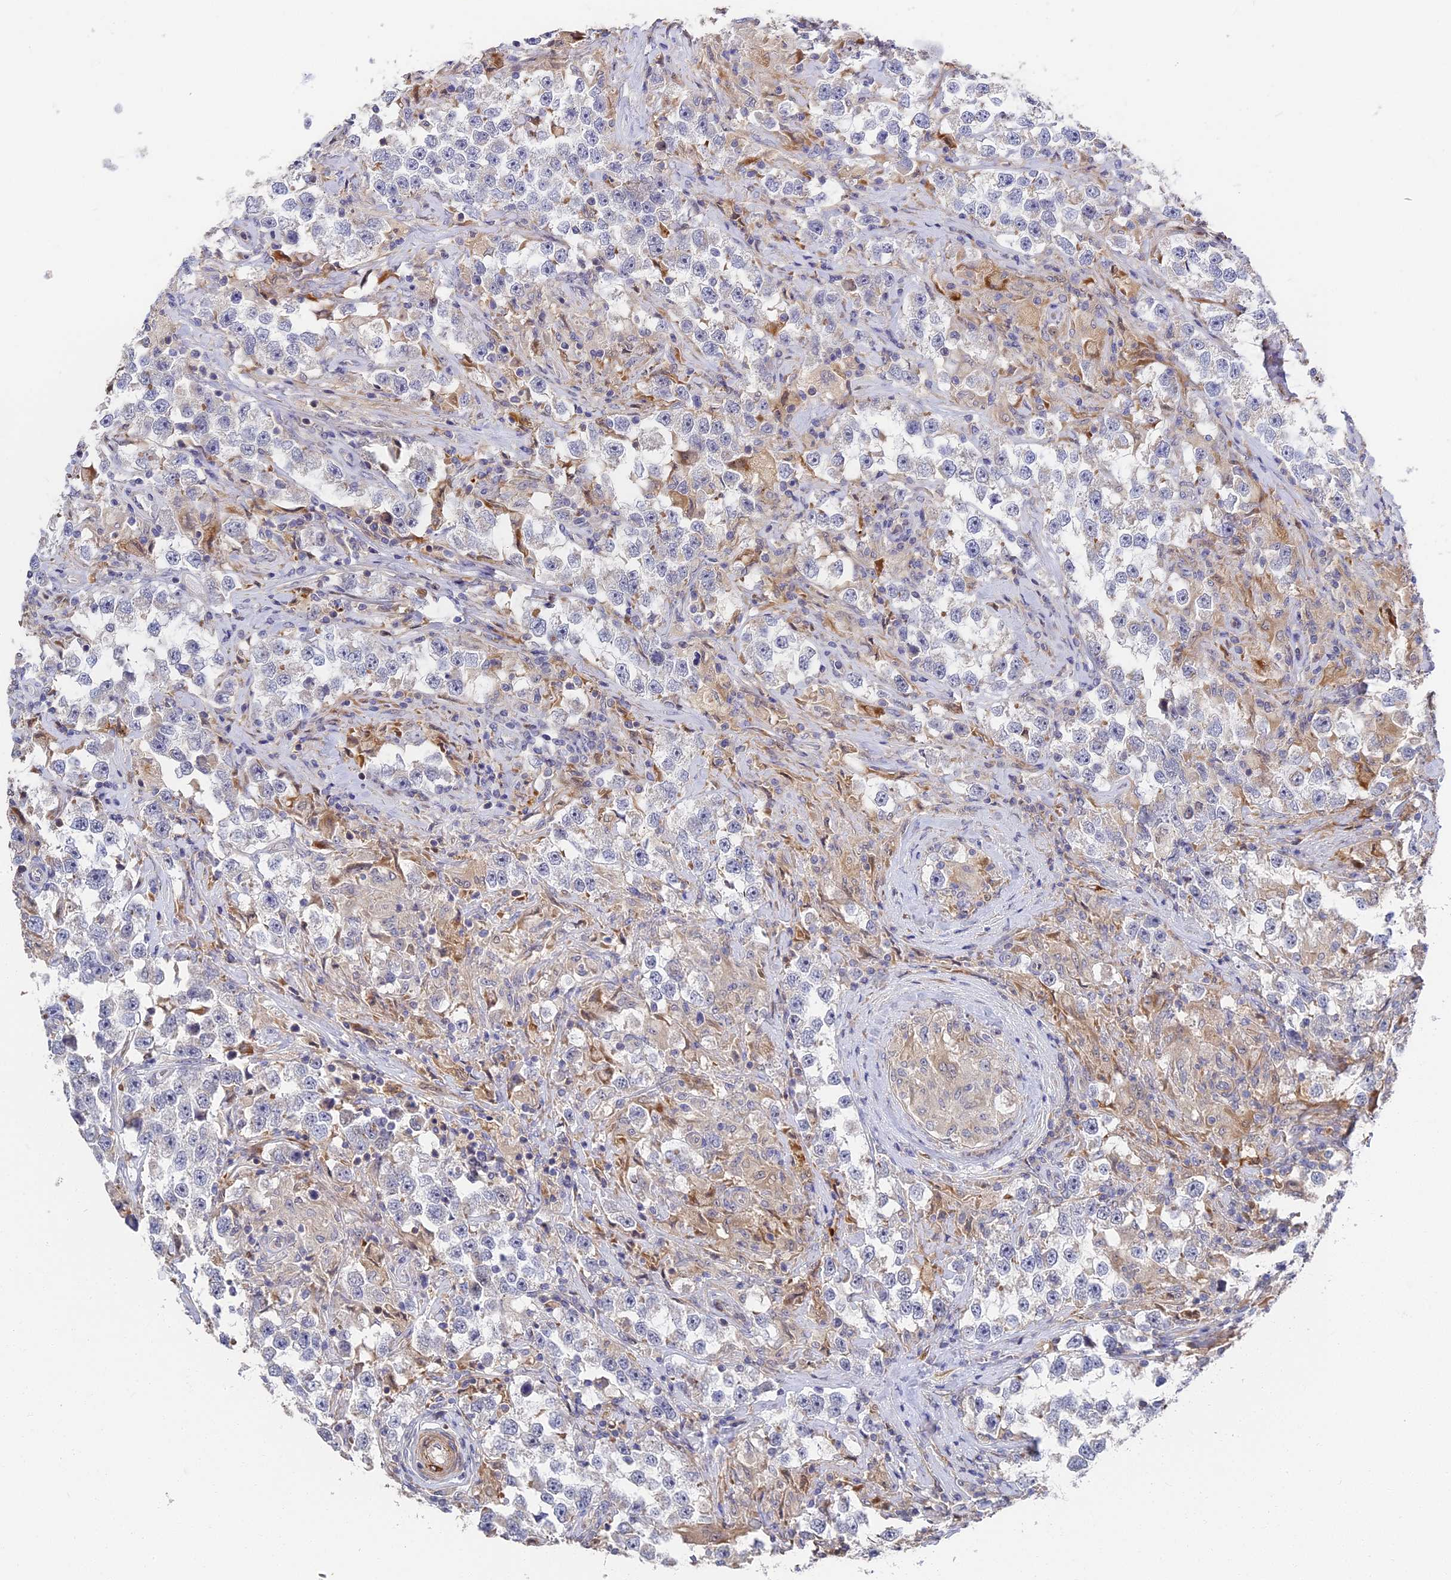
{"staining": {"intensity": "negative", "quantity": "none", "location": "none"}, "tissue": "testis cancer", "cell_type": "Tumor cells", "image_type": "cancer", "snomed": [{"axis": "morphology", "description": "Seminoma, NOS"}, {"axis": "topography", "description": "Testis"}], "caption": "Tumor cells show no significant expression in testis cancer (seminoma).", "gene": "CCDC113", "patient": {"sex": "male", "age": 46}}